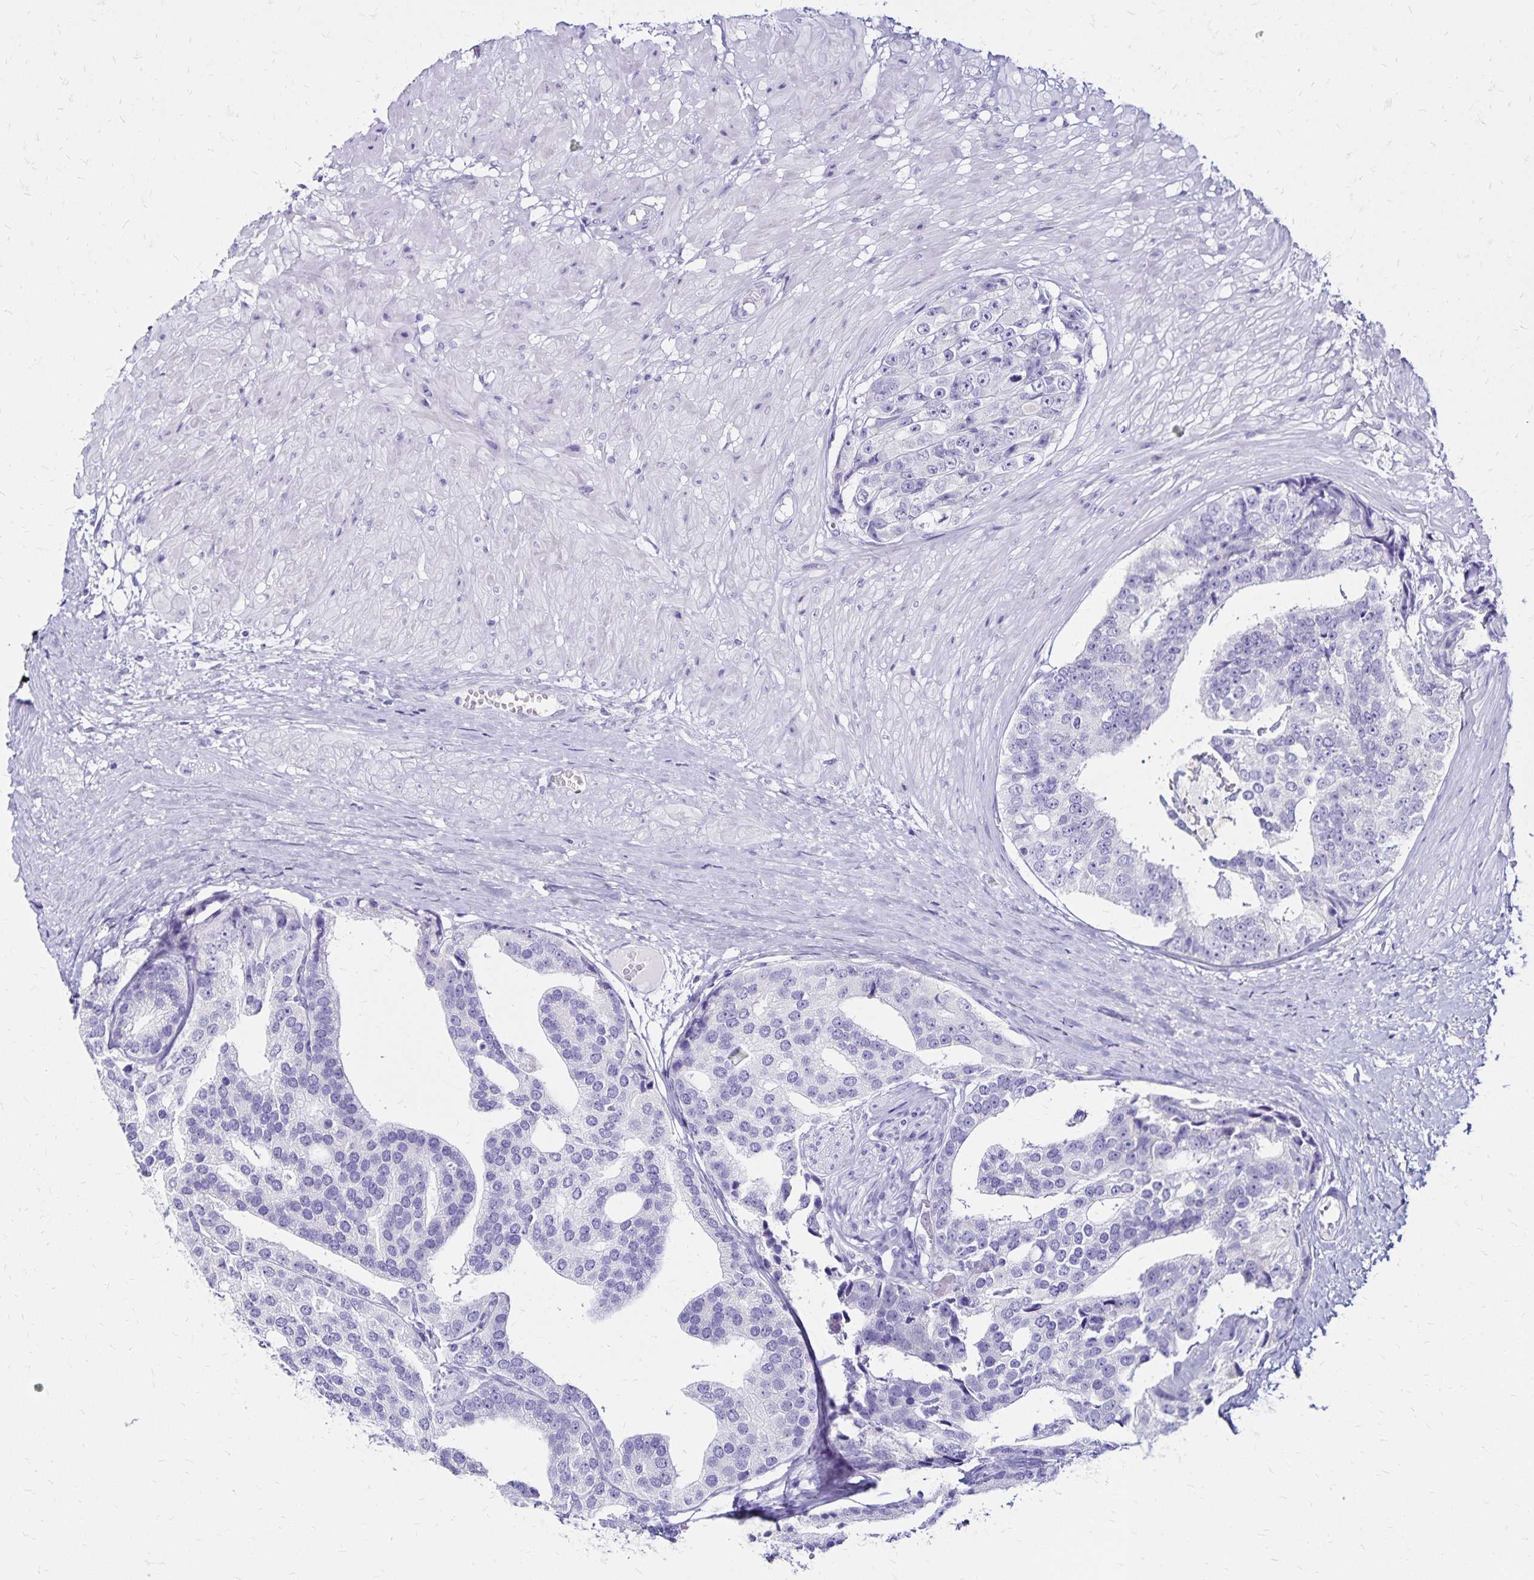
{"staining": {"intensity": "negative", "quantity": "none", "location": "none"}, "tissue": "prostate cancer", "cell_type": "Tumor cells", "image_type": "cancer", "snomed": [{"axis": "morphology", "description": "Adenocarcinoma, High grade"}, {"axis": "topography", "description": "Prostate"}], "caption": "A high-resolution histopathology image shows immunohistochemistry staining of prostate cancer, which reveals no significant expression in tumor cells. Brightfield microscopy of IHC stained with DAB (brown) and hematoxylin (blue), captured at high magnification.", "gene": "LIN28B", "patient": {"sex": "male", "age": 71}}